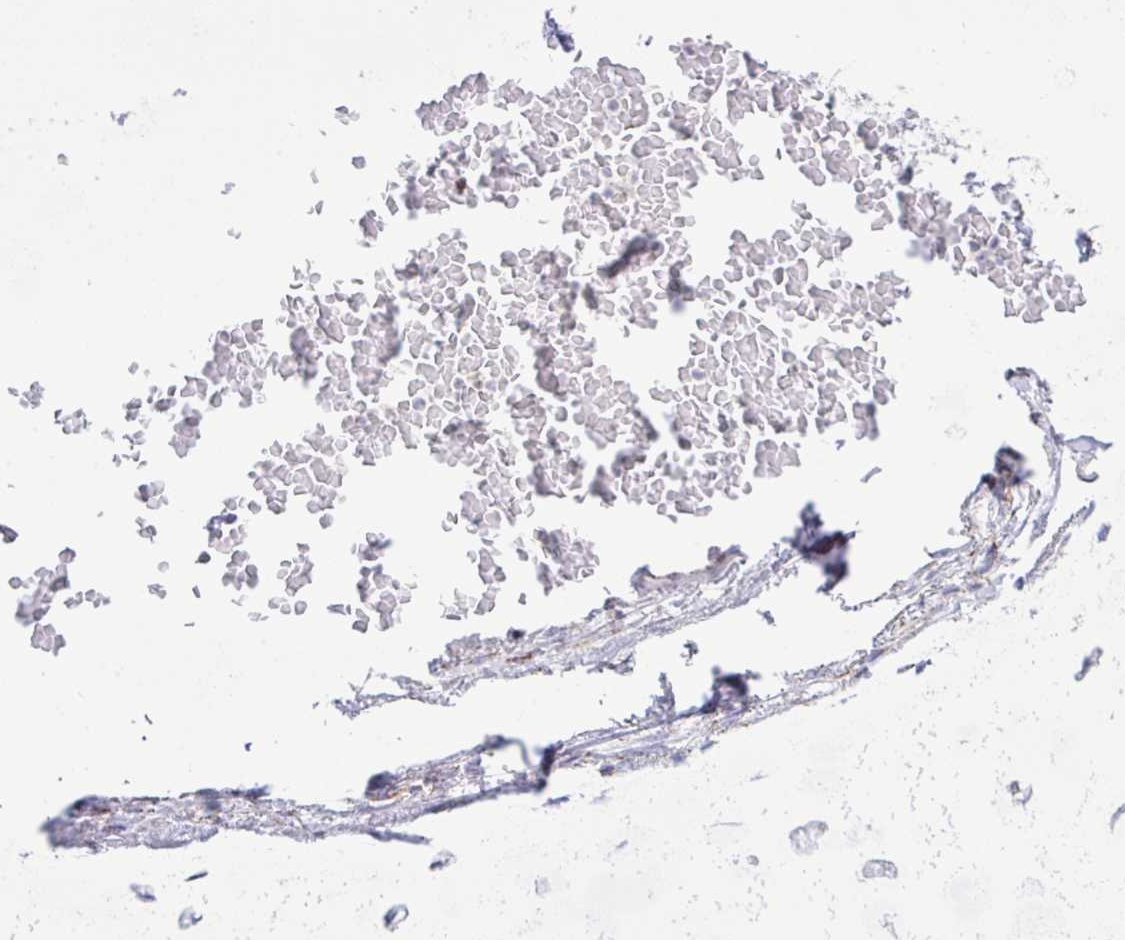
{"staining": {"intensity": "negative", "quantity": "none", "location": "none"}, "tissue": "soft tissue", "cell_type": "Fibroblasts", "image_type": "normal", "snomed": [{"axis": "morphology", "description": "Normal tissue, NOS"}, {"axis": "topography", "description": "Lymph node"}, {"axis": "topography", "description": "Bronchus"}], "caption": "IHC micrograph of benign soft tissue stained for a protein (brown), which displays no positivity in fibroblasts.", "gene": "HSPE1", "patient": {"sex": "male", "age": 56}}